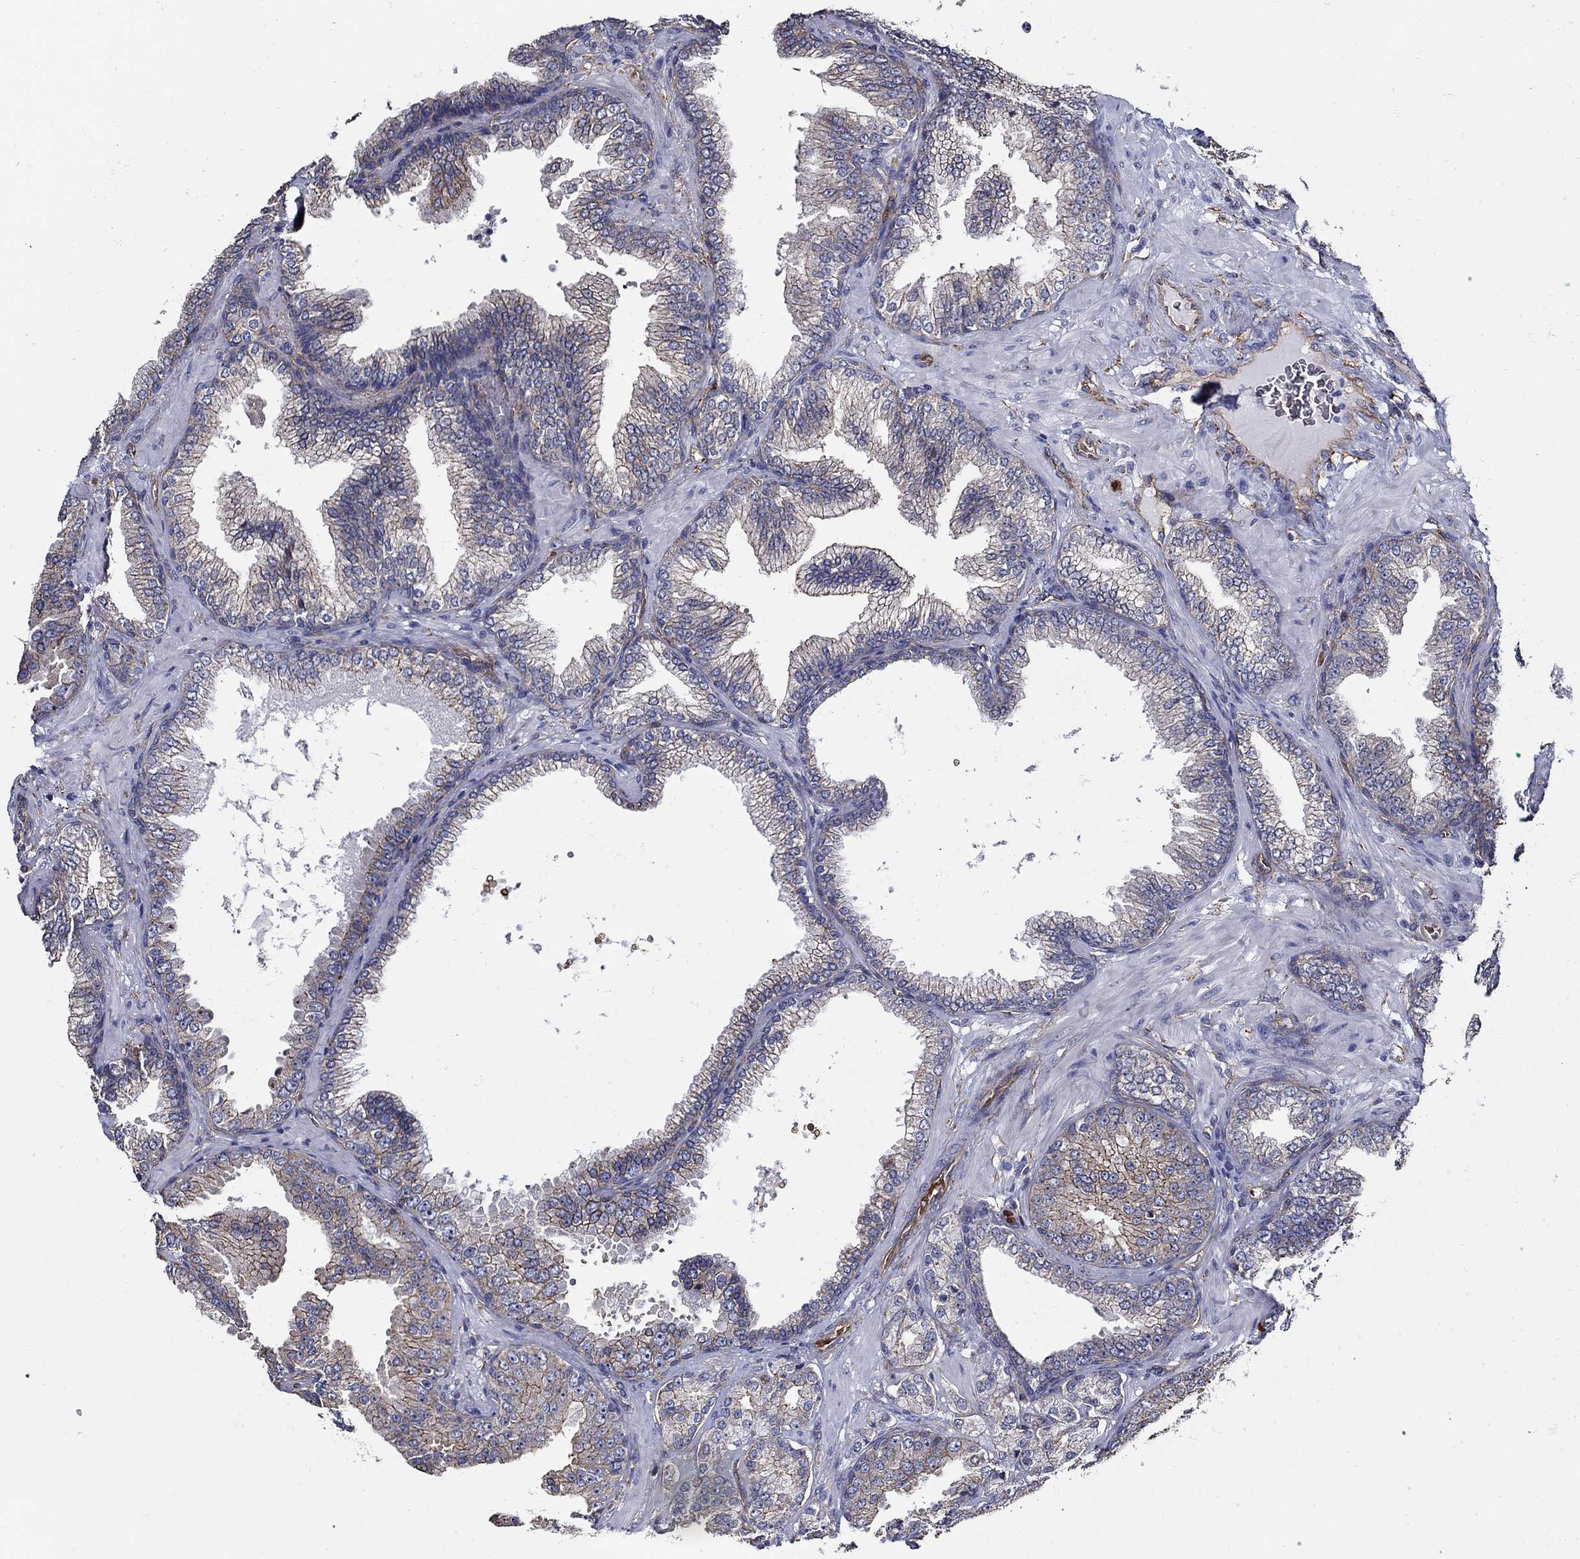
{"staining": {"intensity": "strong", "quantity": ">75%", "location": "cytoplasmic/membranous"}, "tissue": "prostate cancer", "cell_type": "Tumor cells", "image_type": "cancer", "snomed": [{"axis": "morphology", "description": "Adenocarcinoma, Low grade"}, {"axis": "topography", "description": "Prostate"}], "caption": "IHC of prostate cancer (adenocarcinoma (low-grade)) exhibits high levels of strong cytoplasmic/membranous positivity in about >75% of tumor cells. The staining was performed using DAB to visualize the protein expression in brown, while the nuclei were stained in blue with hematoxylin (Magnification: 20x).", "gene": "APBB3", "patient": {"sex": "male", "age": 68}}